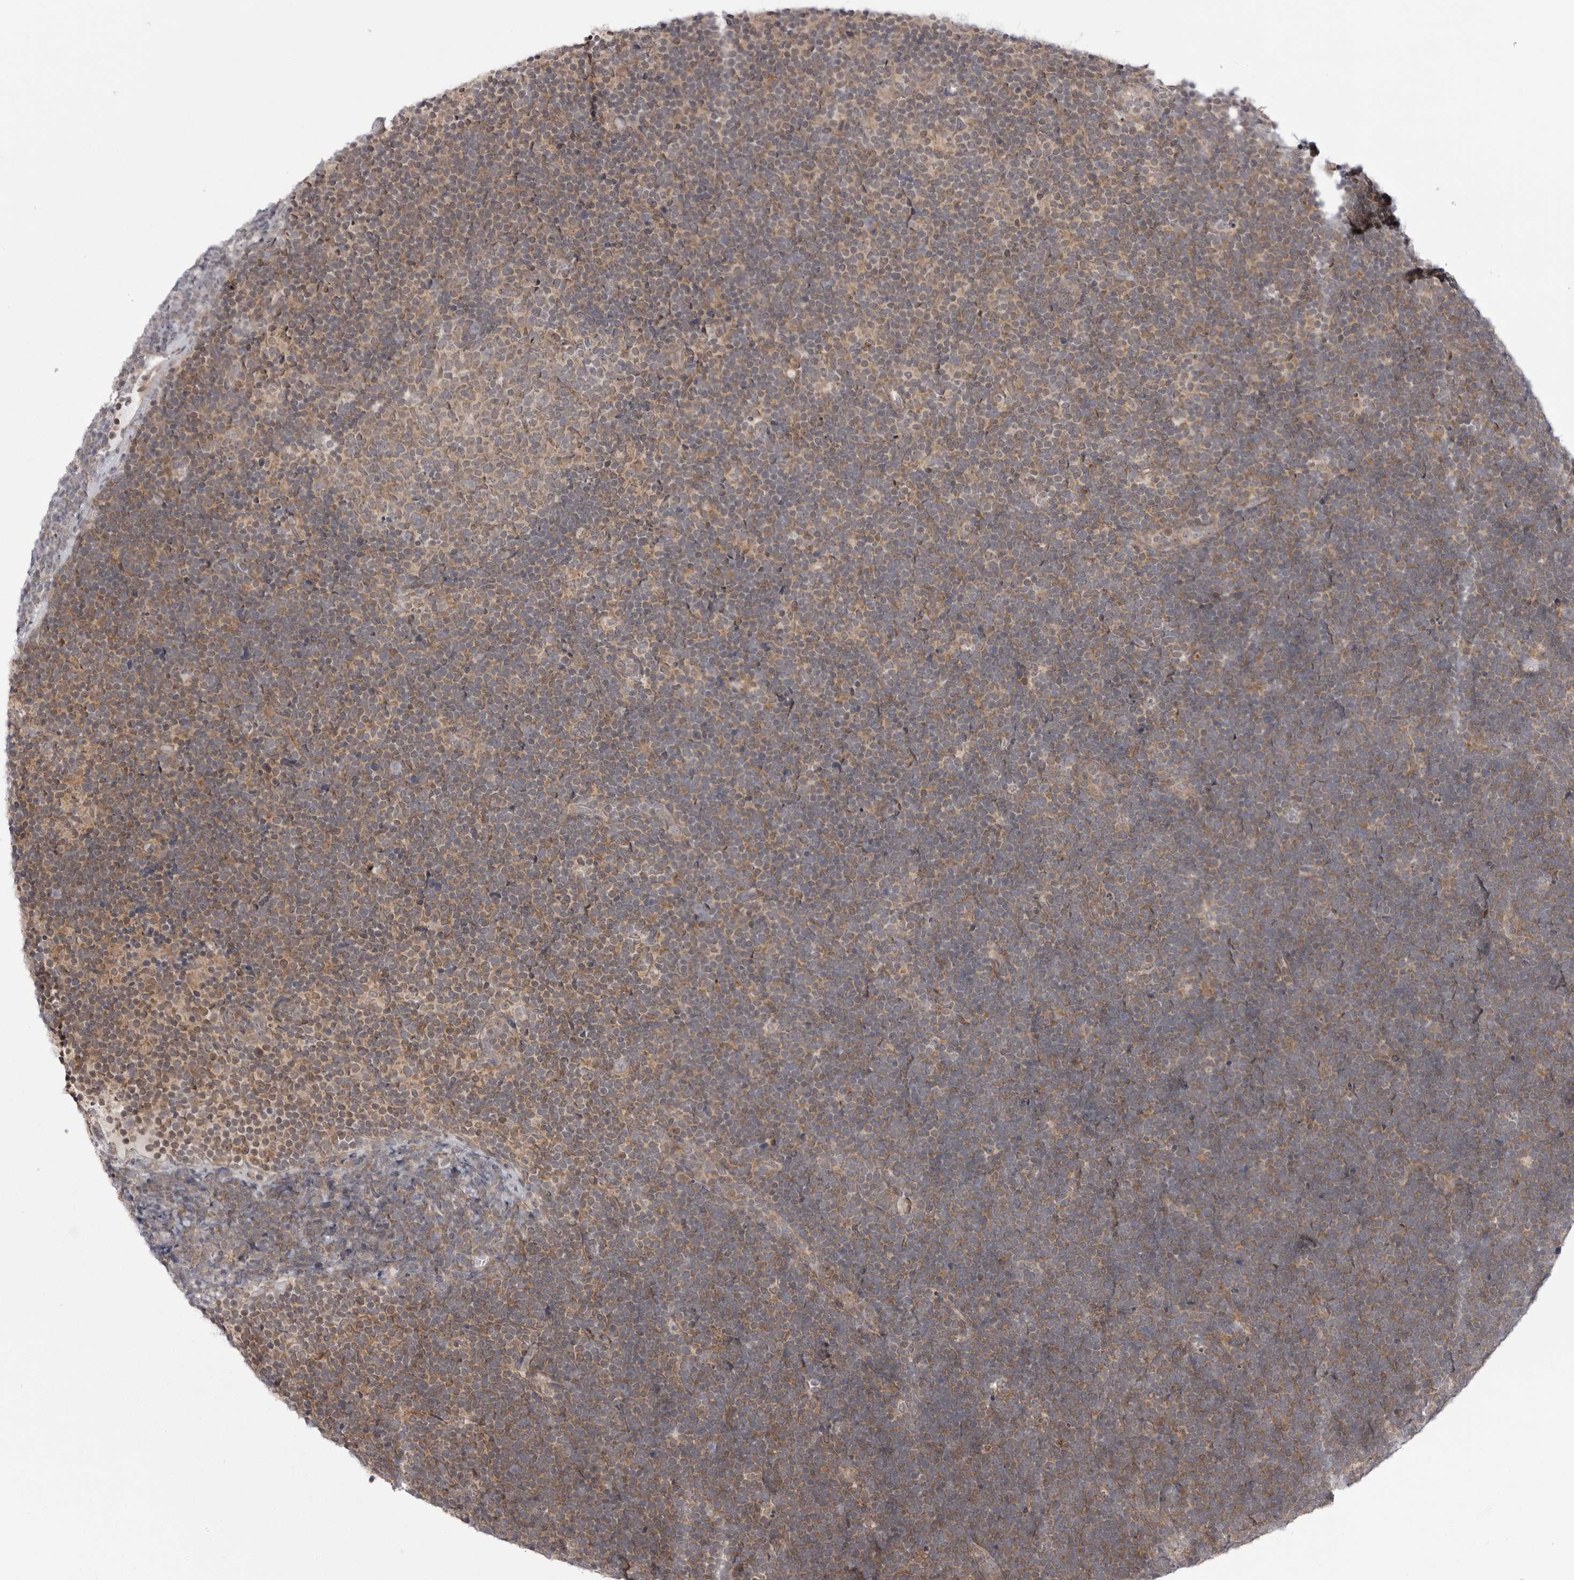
{"staining": {"intensity": "weak", "quantity": ">75%", "location": "cytoplasmic/membranous"}, "tissue": "lymphoma", "cell_type": "Tumor cells", "image_type": "cancer", "snomed": [{"axis": "morphology", "description": "Malignant lymphoma, non-Hodgkin's type, High grade"}, {"axis": "topography", "description": "Lymph node"}], "caption": "Immunohistochemical staining of malignant lymphoma, non-Hodgkin's type (high-grade) reveals low levels of weak cytoplasmic/membranous protein expression in about >75% of tumor cells.", "gene": "CCDC18", "patient": {"sex": "male", "age": 13}}